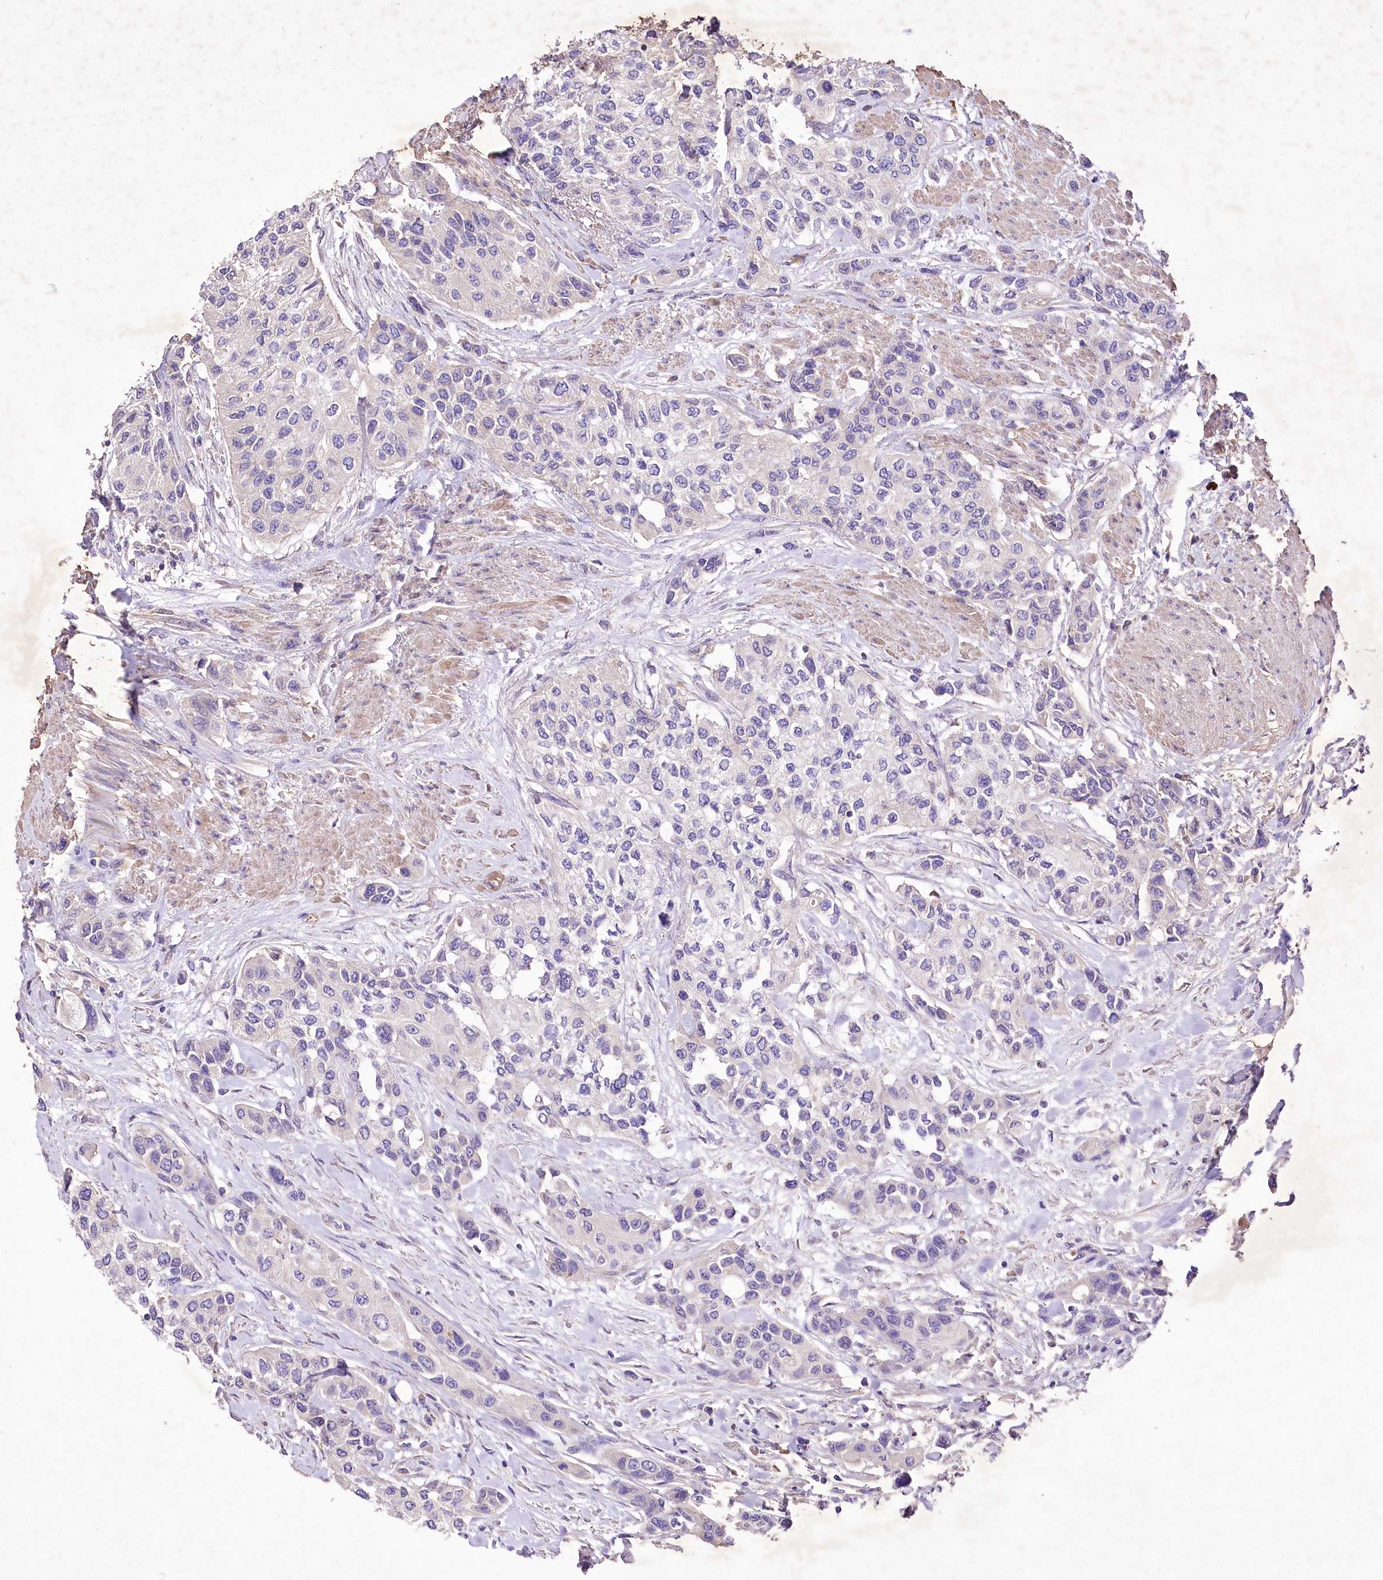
{"staining": {"intensity": "negative", "quantity": "none", "location": "none"}, "tissue": "urothelial cancer", "cell_type": "Tumor cells", "image_type": "cancer", "snomed": [{"axis": "morphology", "description": "Normal tissue, NOS"}, {"axis": "morphology", "description": "Urothelial carcinoma, High grade"}, {"axis": "topography", "description": "Vascular tissue"}, {"axis": "topography", "description": "Urinary bladder"}], "caption": "The micrograph displays no staining of tumor cells in urothelial cancer. (Immunohistochemistry, brightfield microscopy, high magnification).", "gene": "PCYOX1L", "patient": {"sex": "female", "age": 56}}